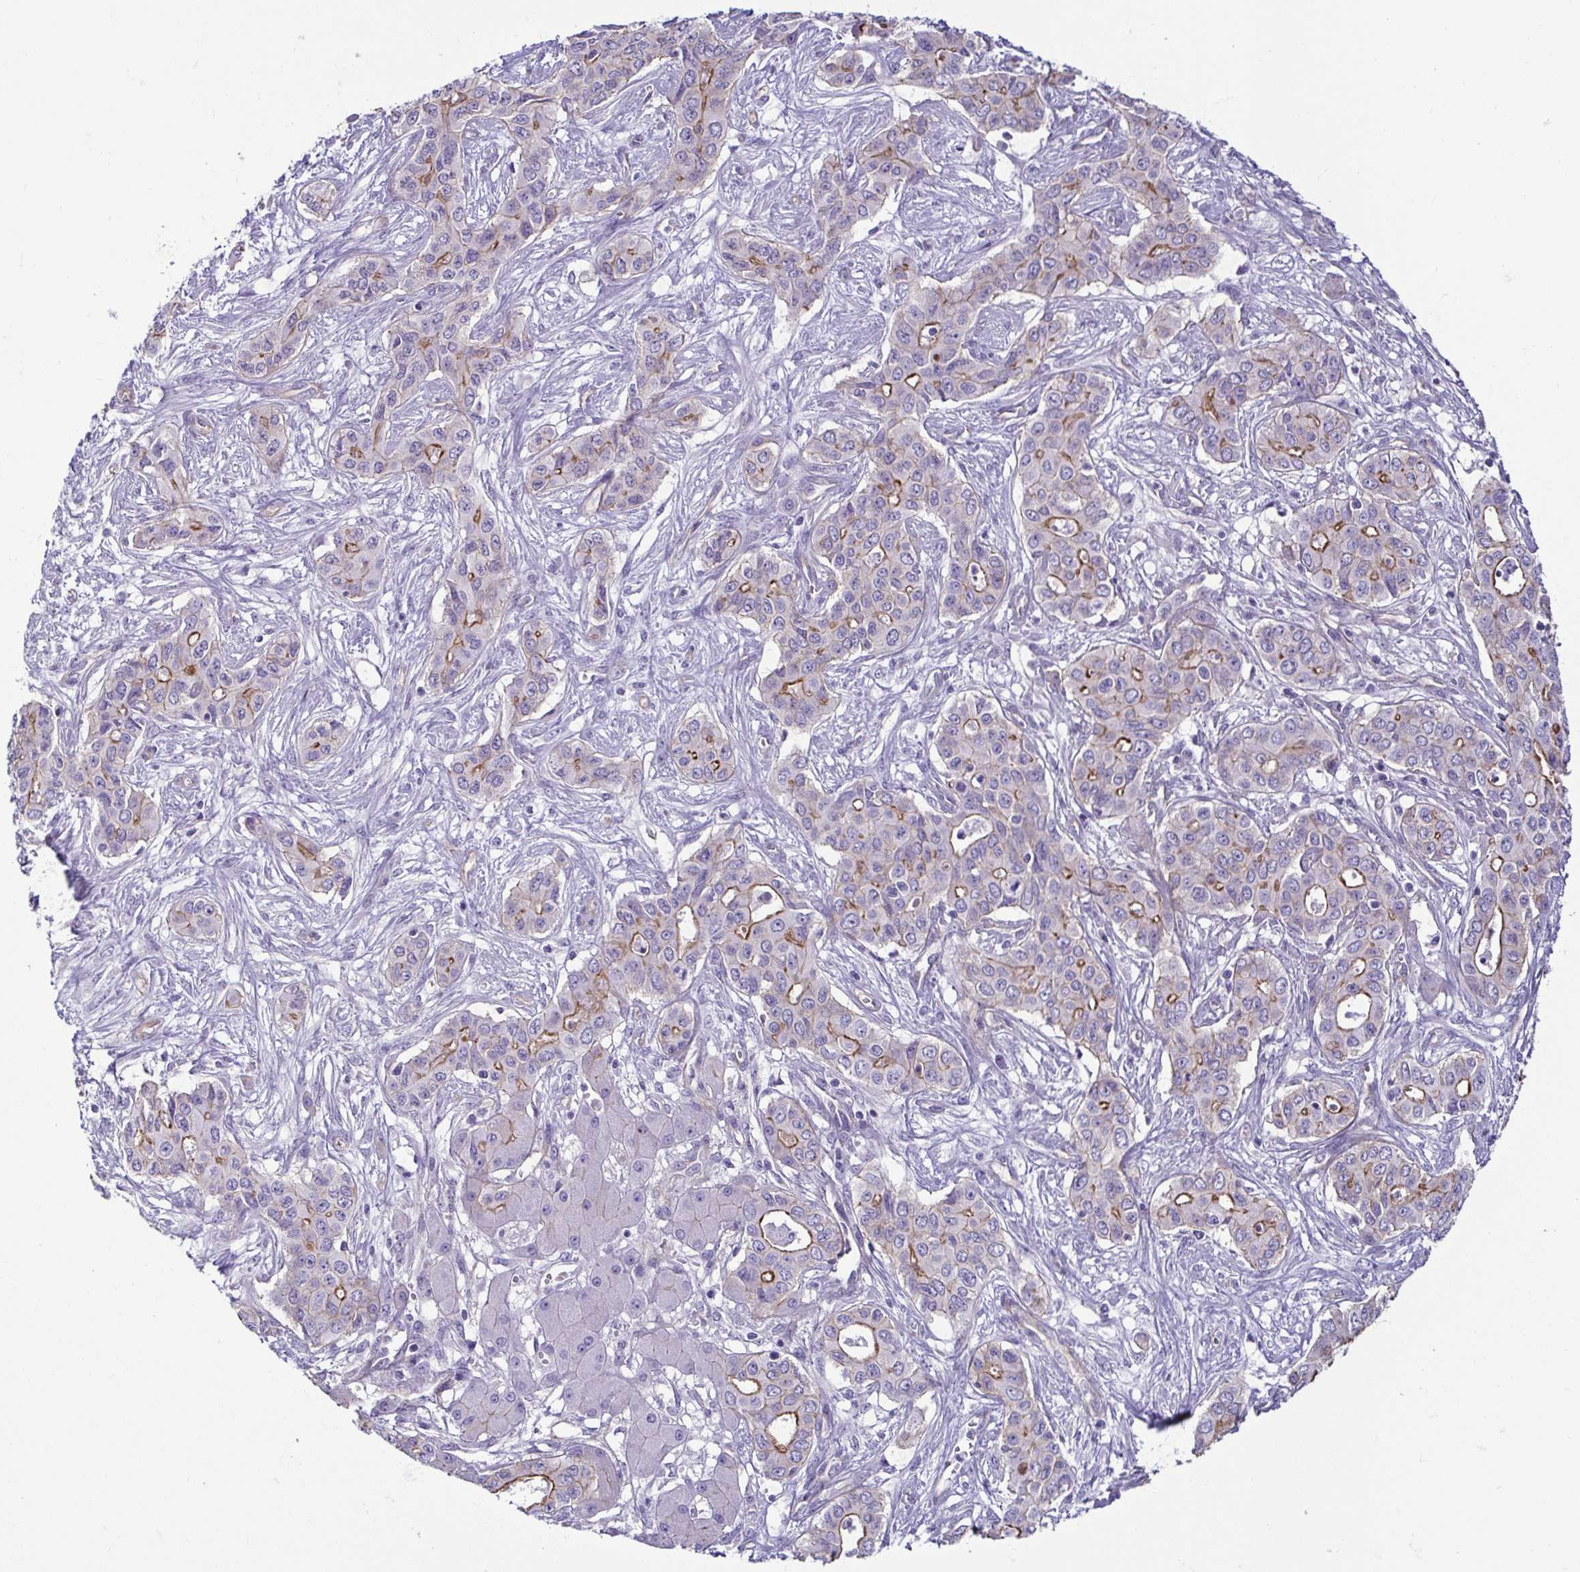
{"staining": {"intensity": "moderate", "quantity": "<25%", "location": "cytoplasmic/membranous"}, "tissue": "liver cancer", "cell_type": "Tumor cells", "image_type": "cancer", "snomed": [{"axis": "morphology", "description": "Cholangiocarcinoma"}, {"axis": "topography", "description": "Liver"}], "caption": "High-magnification brightfield microscopy of liver cancer (cholangiocarcinoma) stained with DAB (brown) and counterstained with hematoxylin (blue). tumor cells exhibit moderate cytoplasmic/membranous positivity is seen in about<25% of cells. The protein is stained brown, and the nuclei are stained in blue (DAB IHC with brightfield microscopy, high magnification).", "gene": "CASP14", "patient": {"sex": "female", "age": 65}}